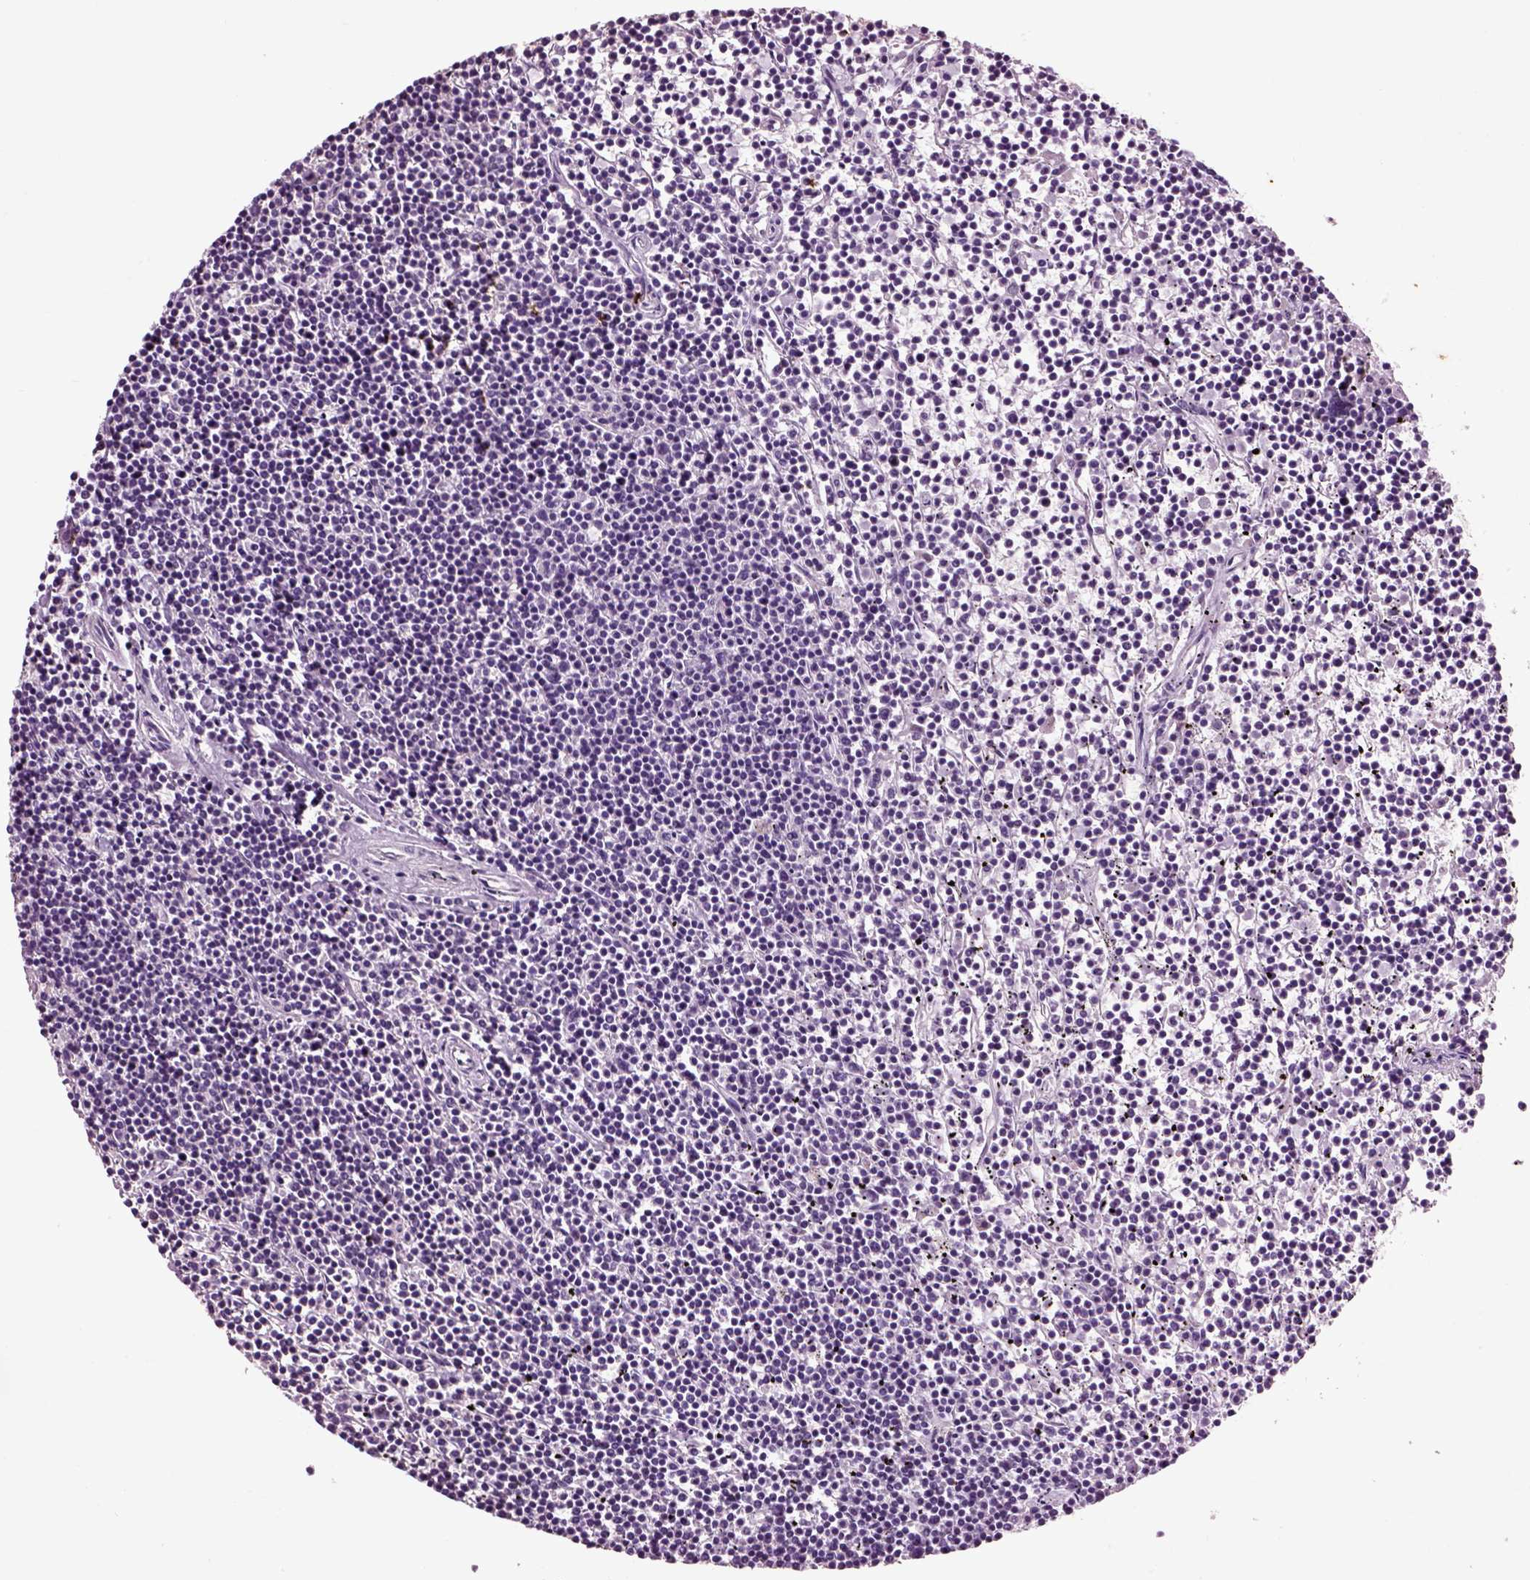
{"staining": {"intensity": "negative", "quantity": "none", "location": "none"}, "tissue": "lymphoma", "cell_type": "Tumor cells", "image_type": "cancer", "snomed": [{"axis": "morphology", "description": "Malignant lymphoma, non-Hodgkin's type, Low grade"}, {"axis": "topography", "description": "Spleen"}], "caption": "Malignant lymphoma, non-Hodgkin's type (low-grade) stained for a protein using immunohistochemistry (IHC) exhibits no staining tumor cells.", "gene": "CHGB", "patient": {"sex": "female", "age": 19}}